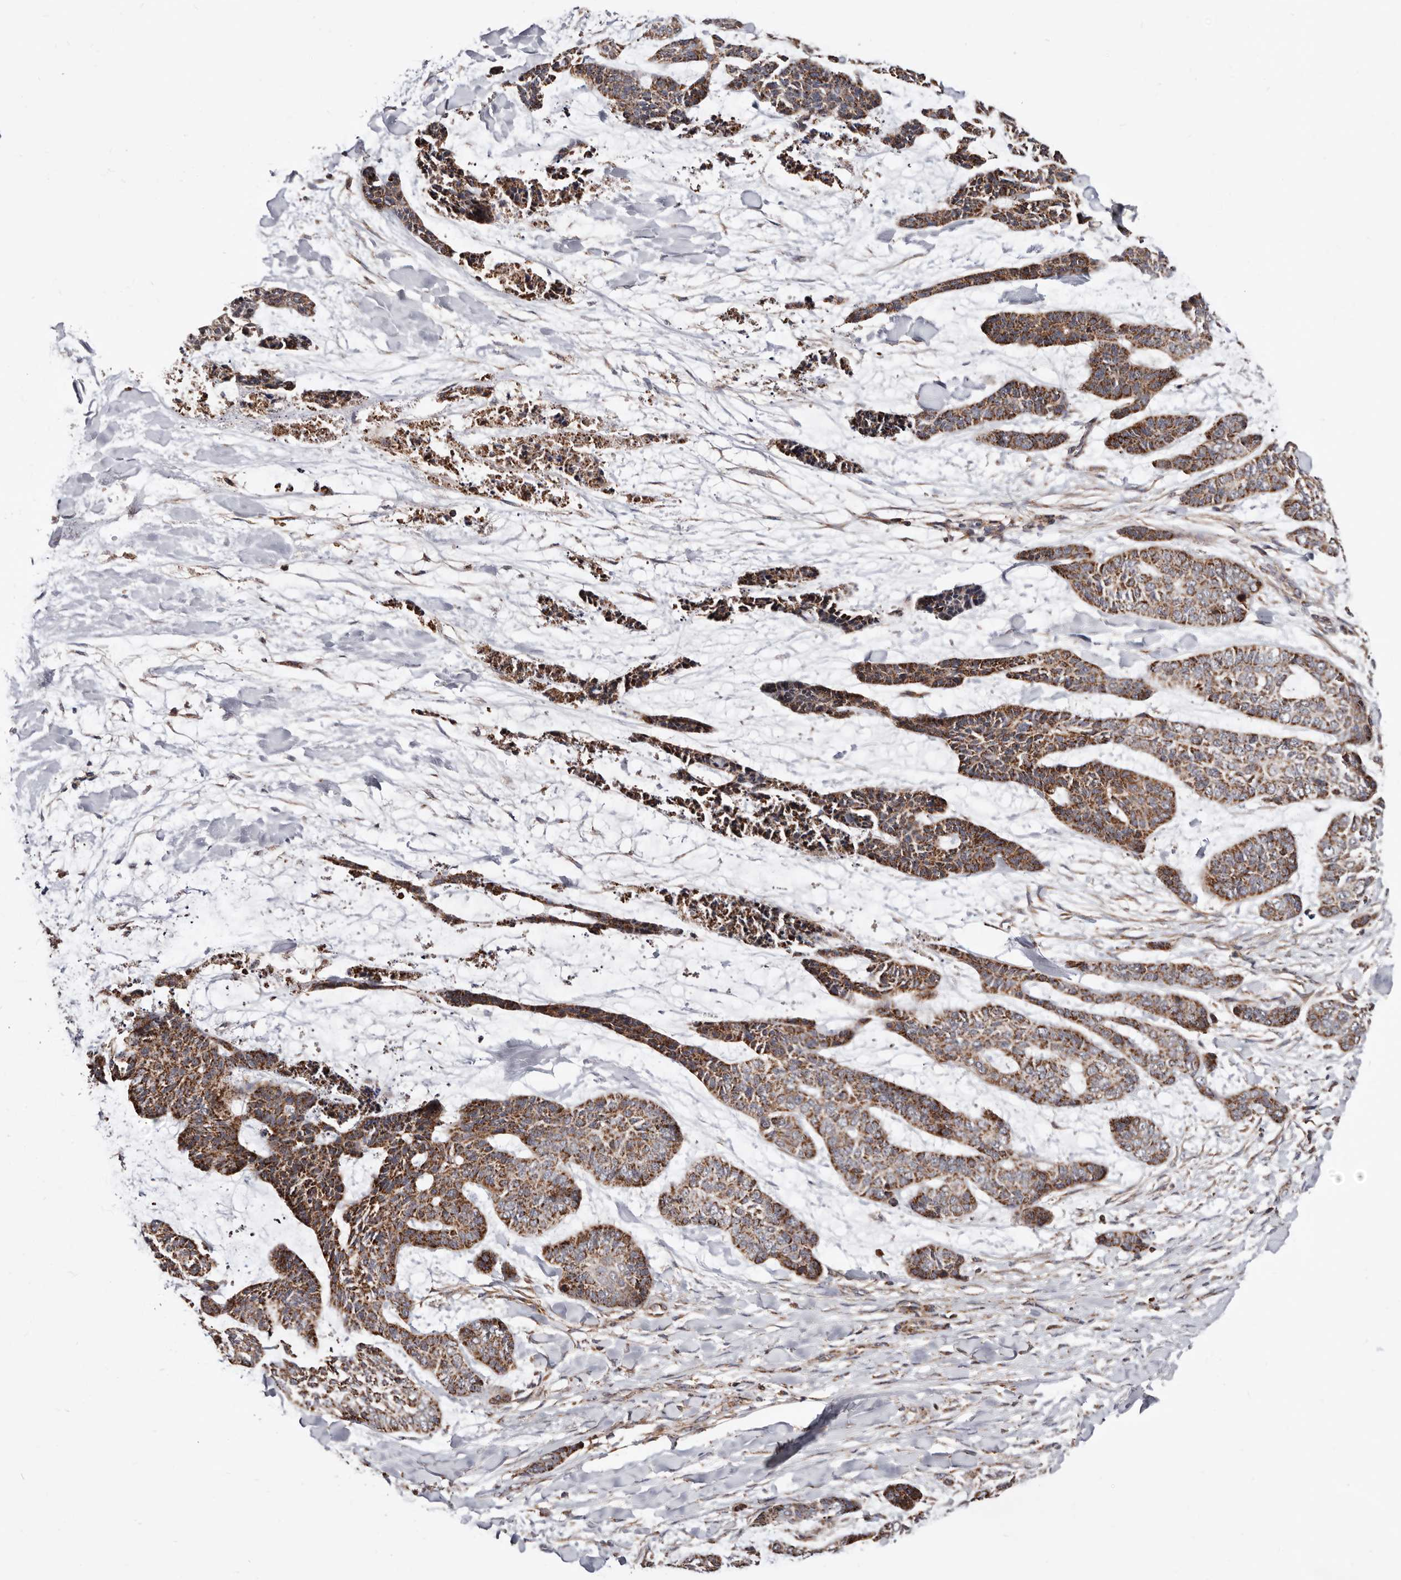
{"staining": {"intensity": "moderate", "quantity": ">75%", "location": "cytoplasmic/membranous"}, "tissue": "skin cancer", "cell_type": "Tumor cells", "image_type": "cancer", "snomed": [{"axis": "morphology", "description": "Basal cell carcinoma"}, {"axis": "topography", "description": "Skin"}], "caption": "This micrograph reveals IHC staining of human basal cell carcinoma (skin), with medium moderate cytoplasmic/membranous expression in about >75% of tumor cells.", "gene": "PRKACB", "patient": {"sex": "female", "age": 64}}